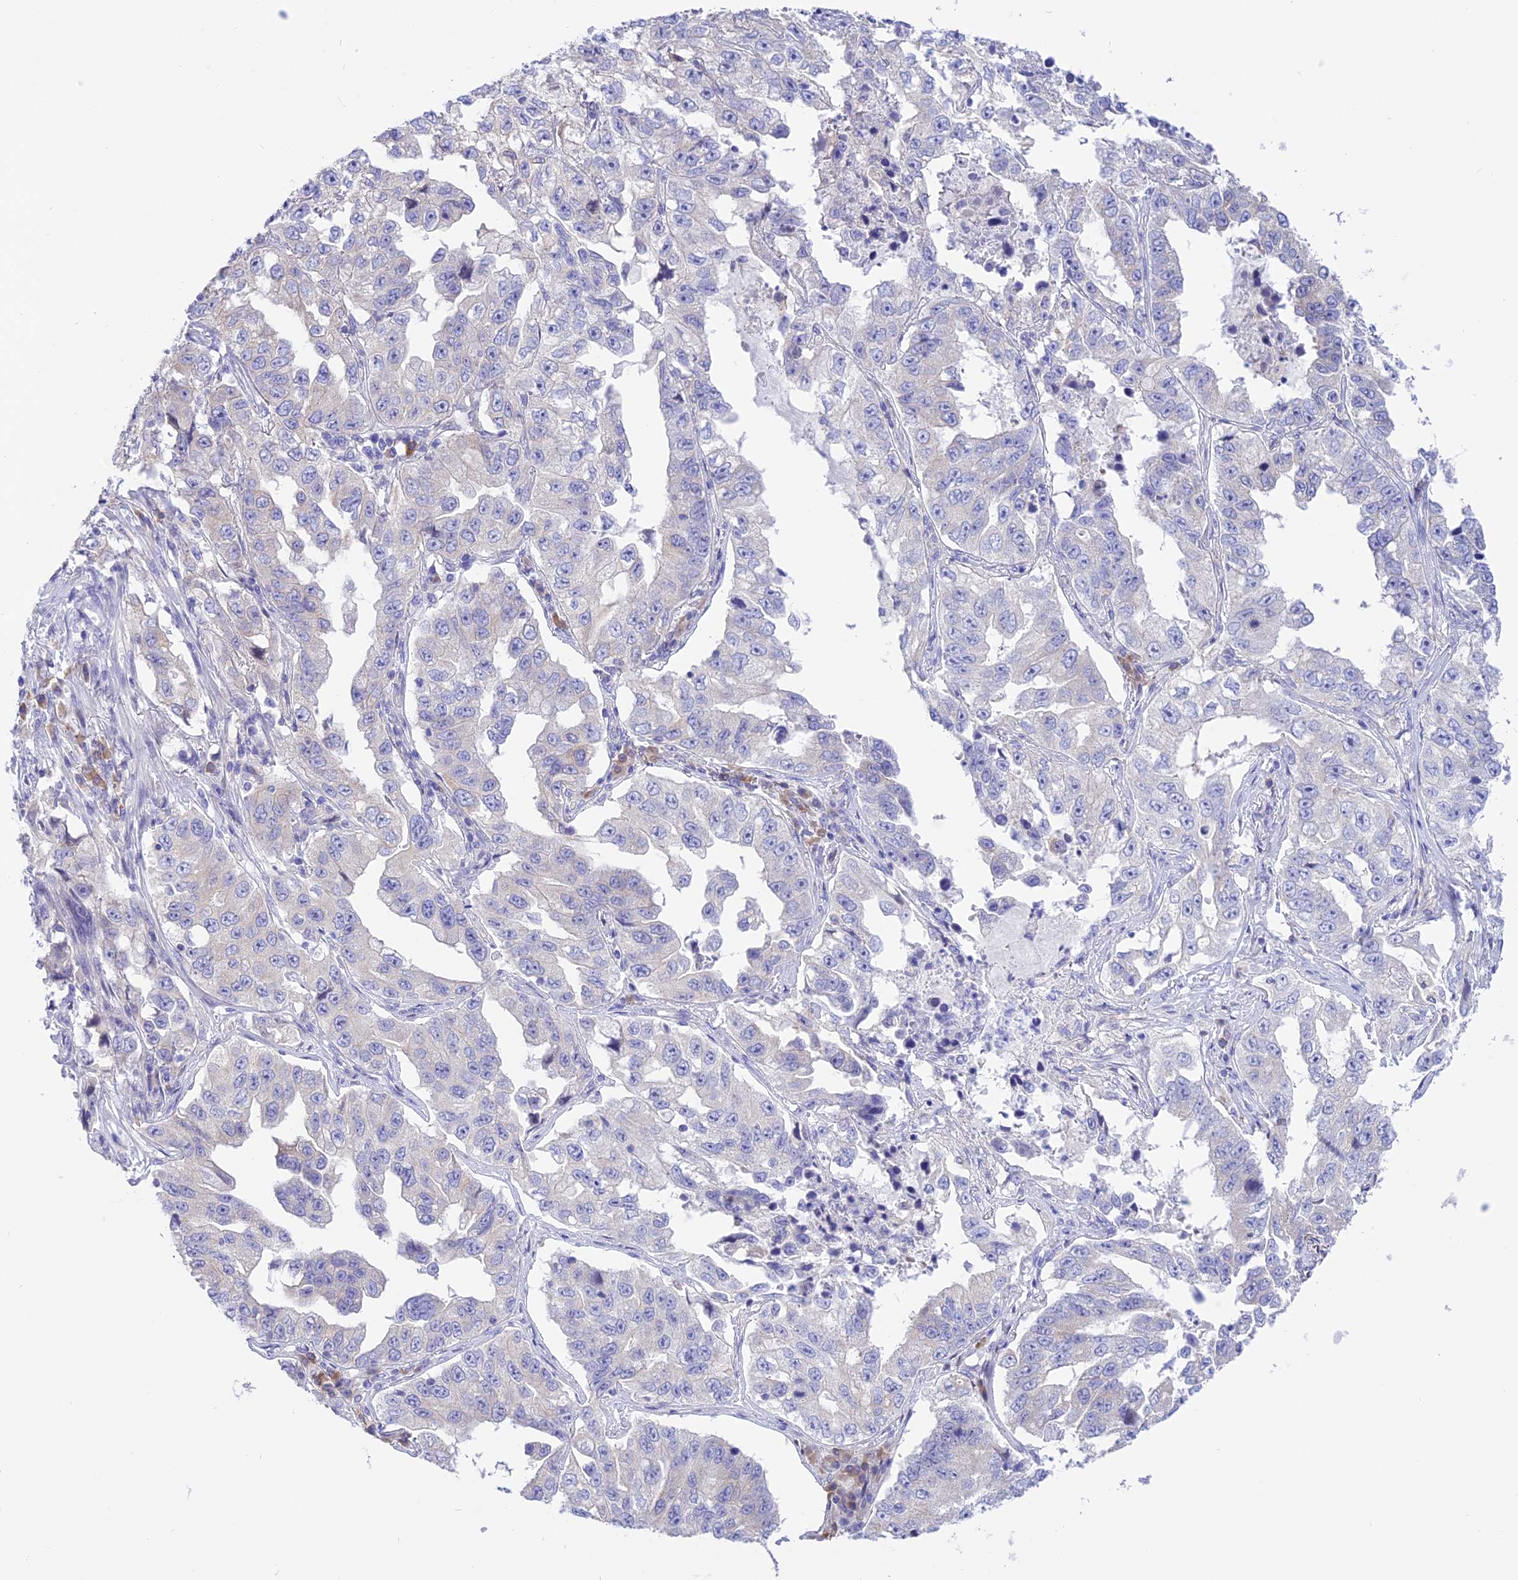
{"staining": {"intensity": "negative", "quantity": "none", "location": "none"}, "tissue": "lung cancer", "cell_type": "Tumor cells", "image_type": "cancer", "snomed": [{"axis": "morphology", "description": "Adenocarcinoma, NOS"}, {"axis": "topography", "description": "Lung"}], "caption": "An IHC image of lung cancer (adenocarcinoma) is shown. There is no staining in tumor cells of lung cancer (adenocarcinoma).", "gene": "DCAF16", "patient": {"sex": "female", "age": 51}}